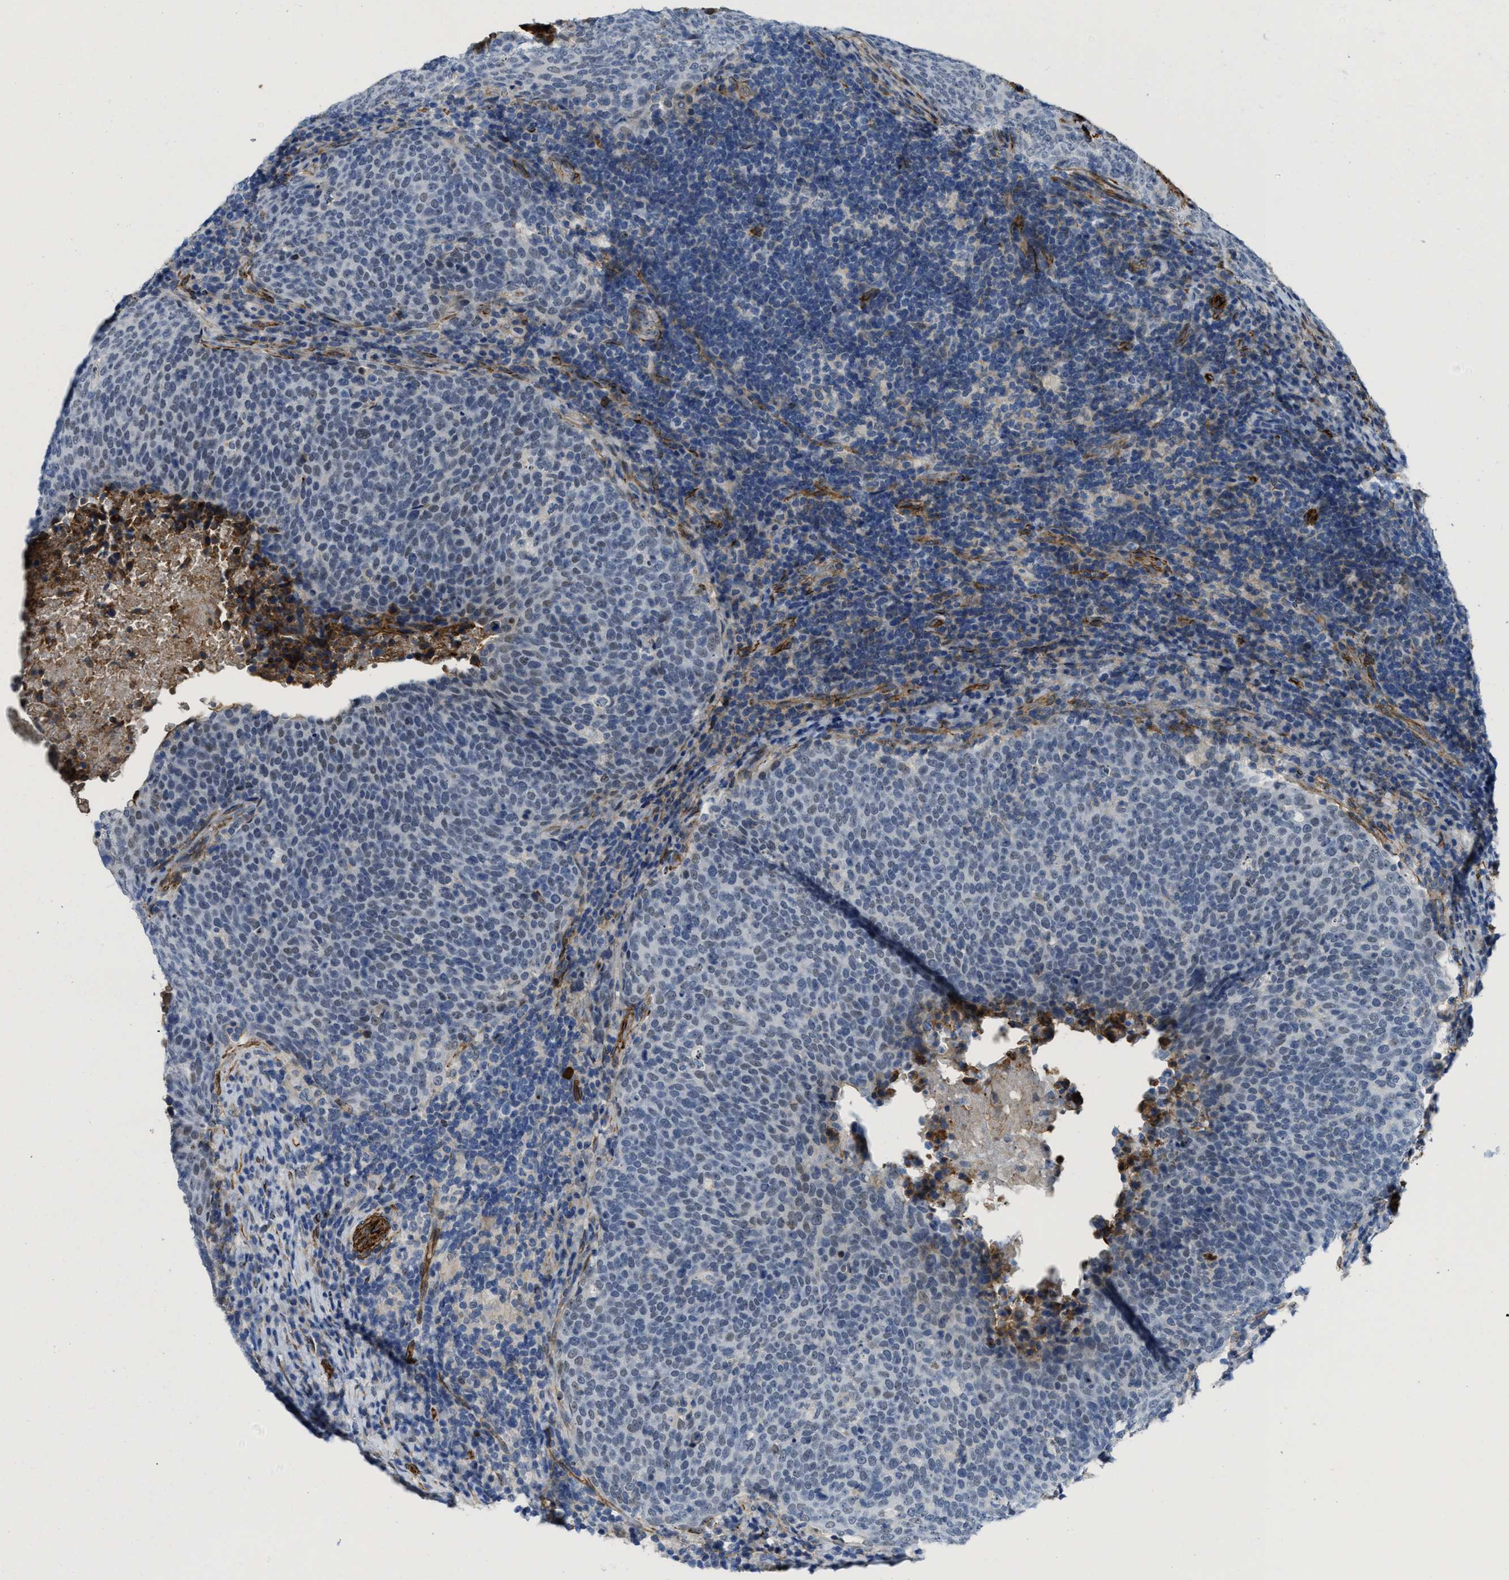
{"staining": {"intensity": "weak", "quantity": "25%-75%", "location": "nuclear"}, "tissue": "head and neck cancer", "cell_type": "Tumor cells", "image_type": "cancer", "snomed": [{"axis": "morphology", "description": "Squamous cell carcinoma, NOS"}, {"axis": "morphology", "description": "Squamous cell carcinoma, metastatic, NOS"}, {"axis": "topography", "description": "Lymph node"}, {"axis": "topography", "description": "Head-Neck"}], "caption": "Head and neck cancer (squamous cell carcinoma) stained for a protein reveals weak nuclear positivity in tumor cells.", "gene": "NAB1", "patient": {"sex": "male", "age": 62}}